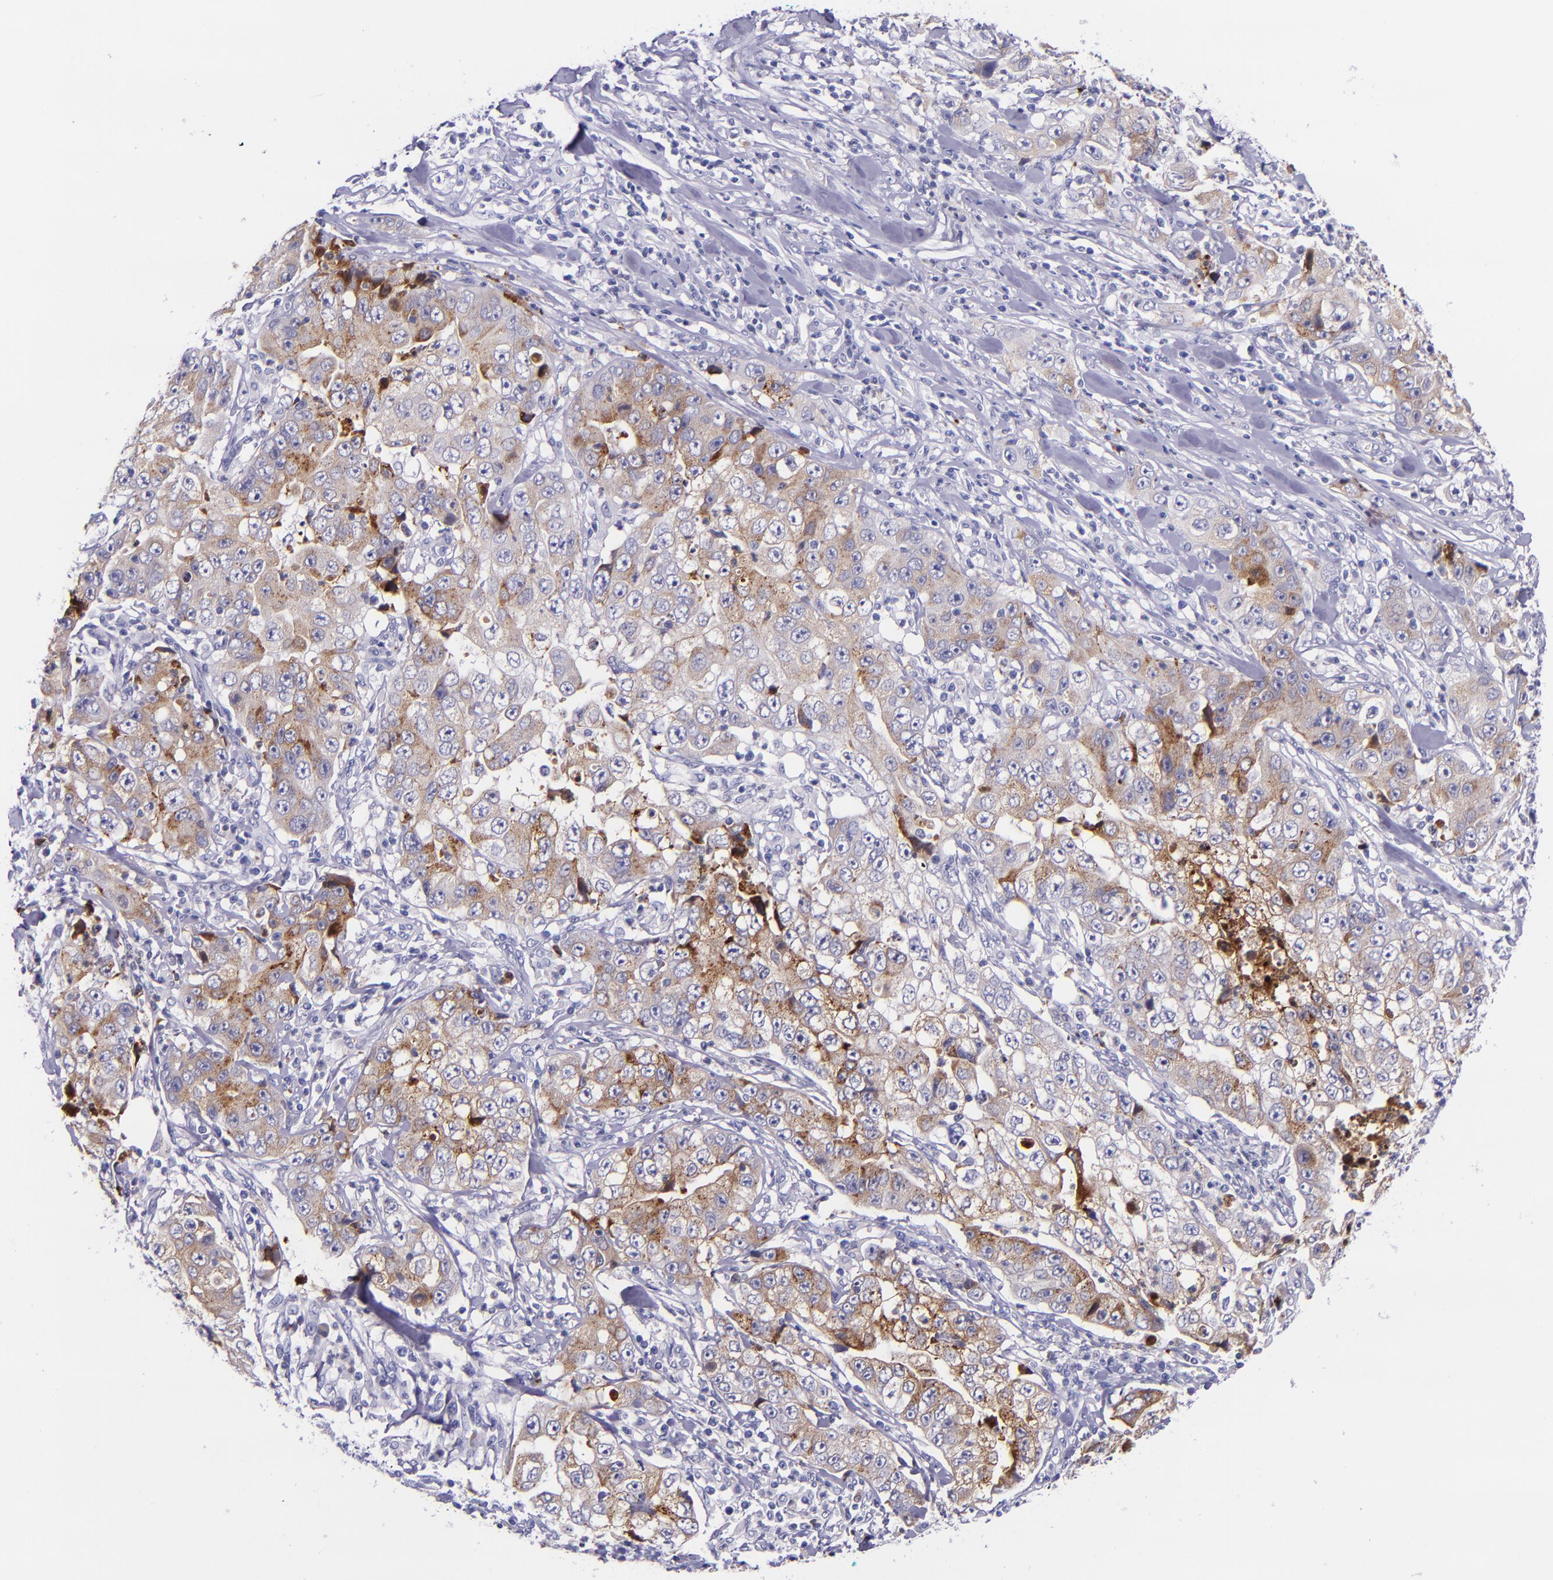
{"staining": {"intensity": "moderate", "quantity": "25%-75%", "location": "cytoplasmic/membranous"}, "tissue": "lung cancer", "cell_type": "Tumor cells", "image_type": "cancer", "snomed": [{"axis": "morphology", "description": "Squamous cell carcinoma, NOS"}, {"axis": "topography", "description": "Lung"}], "caption": "Immunohistochemical staining of human squamous cell carcinoma (lung) displays moderate cytoplasmic/membranous protein positivity in about 25%-75% of tumor cells. The protein of interest is shown in brown color, while the nuclei are stained blue.", "gene": "SLPI", "patient": {"sex": "male", "age": 64}}